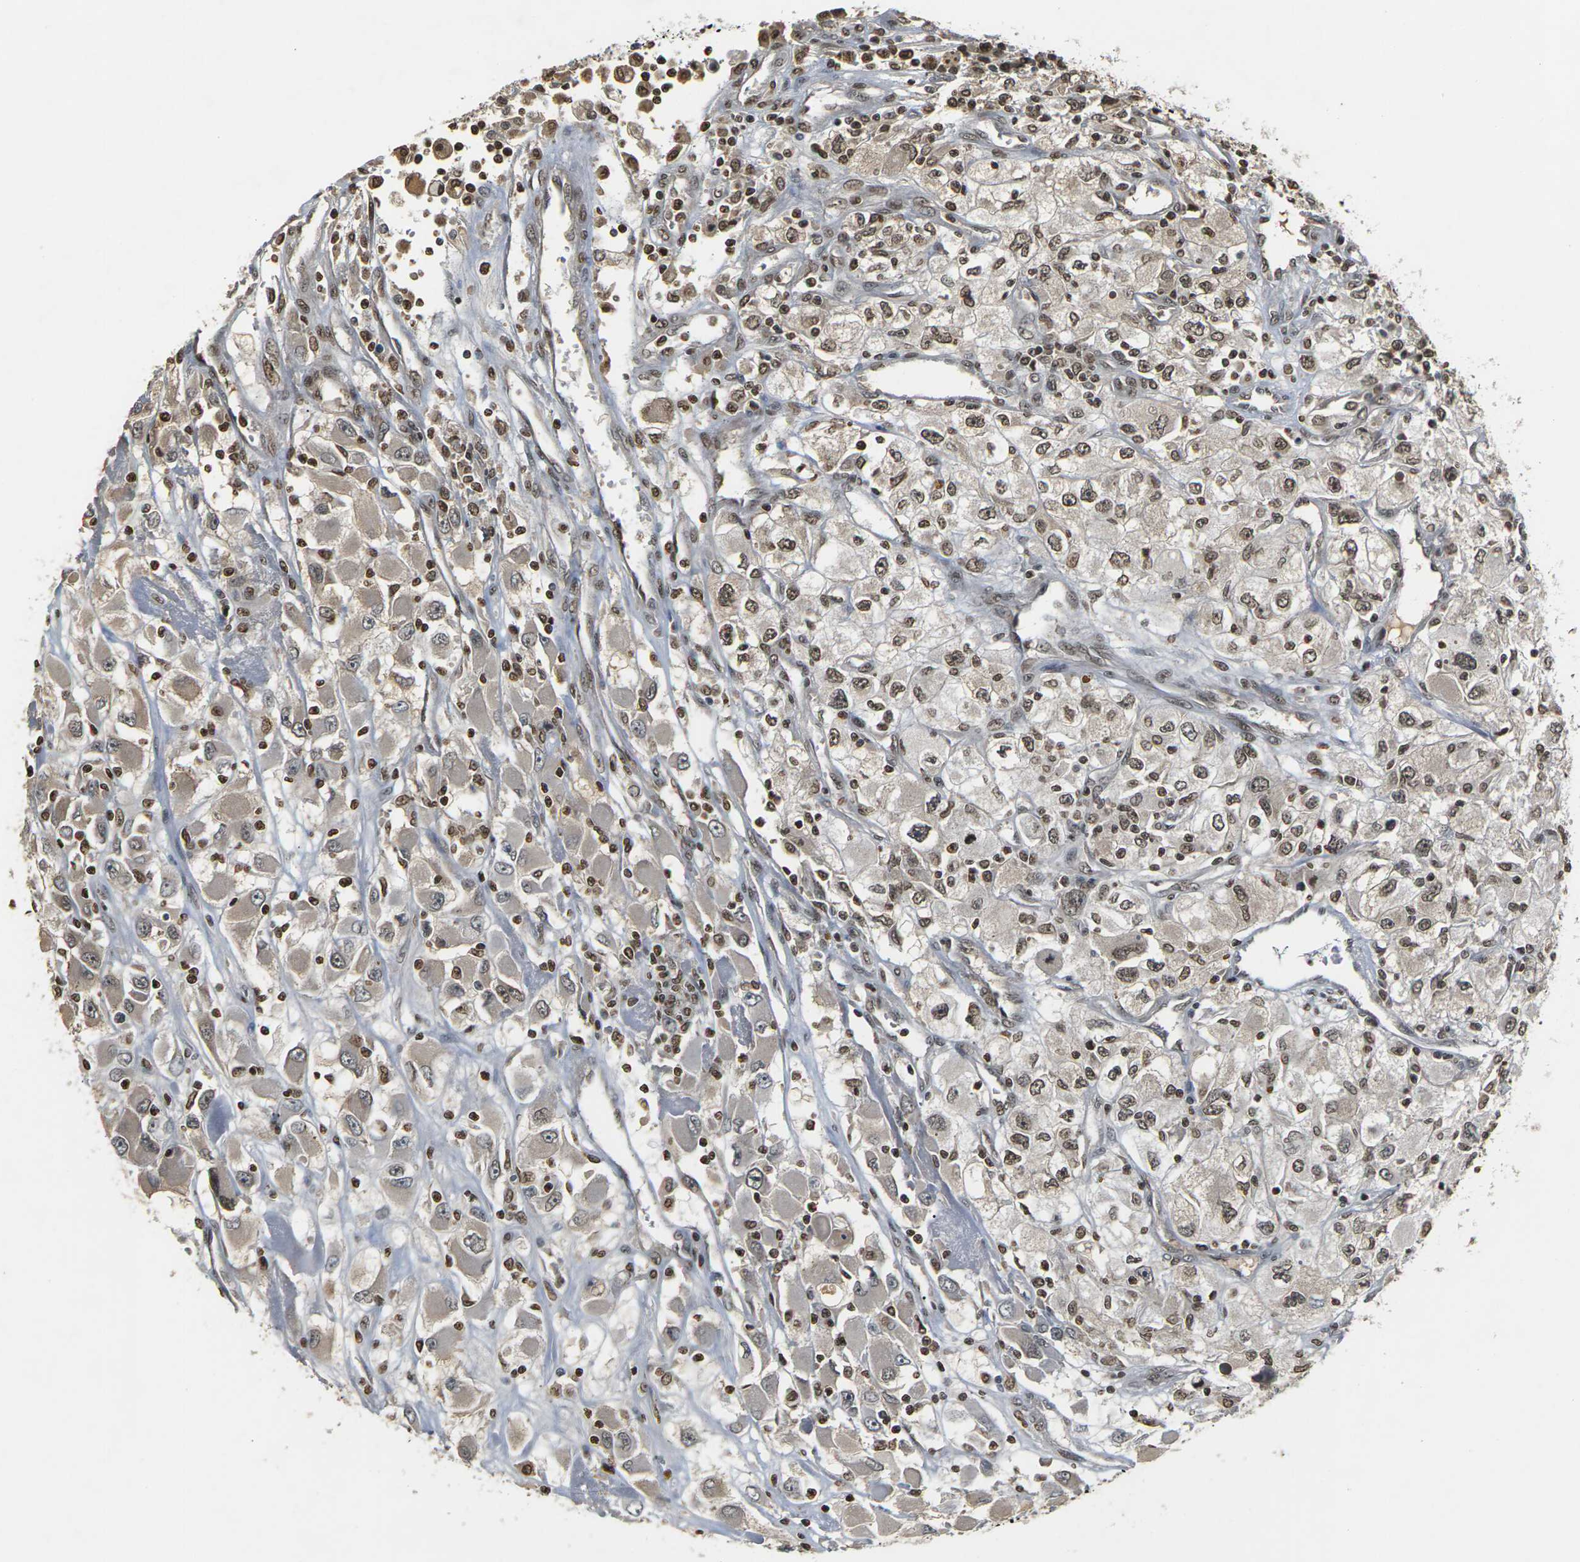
{"staining": {"intensity": "moderate", "quantity": "<25%", "location": "nuclear"}, "tissue": "renal cancer", "cell_type": "Tumor cells", "image_type": "cancer", "snomed": [{"axis": "morphology", "description": "Adenocarcinoma, NOS"}, {"axis": "topography", "description": "Kidney"}], "caption": "A high-resolution micrograph shows immunohistochemistry staining of renal adenocarcinoma, which exhibits moderate nuclear staining in about <25% of tumor cells.", "gene": "NELFA", "patient": {"sex": "female", "age": 52}}